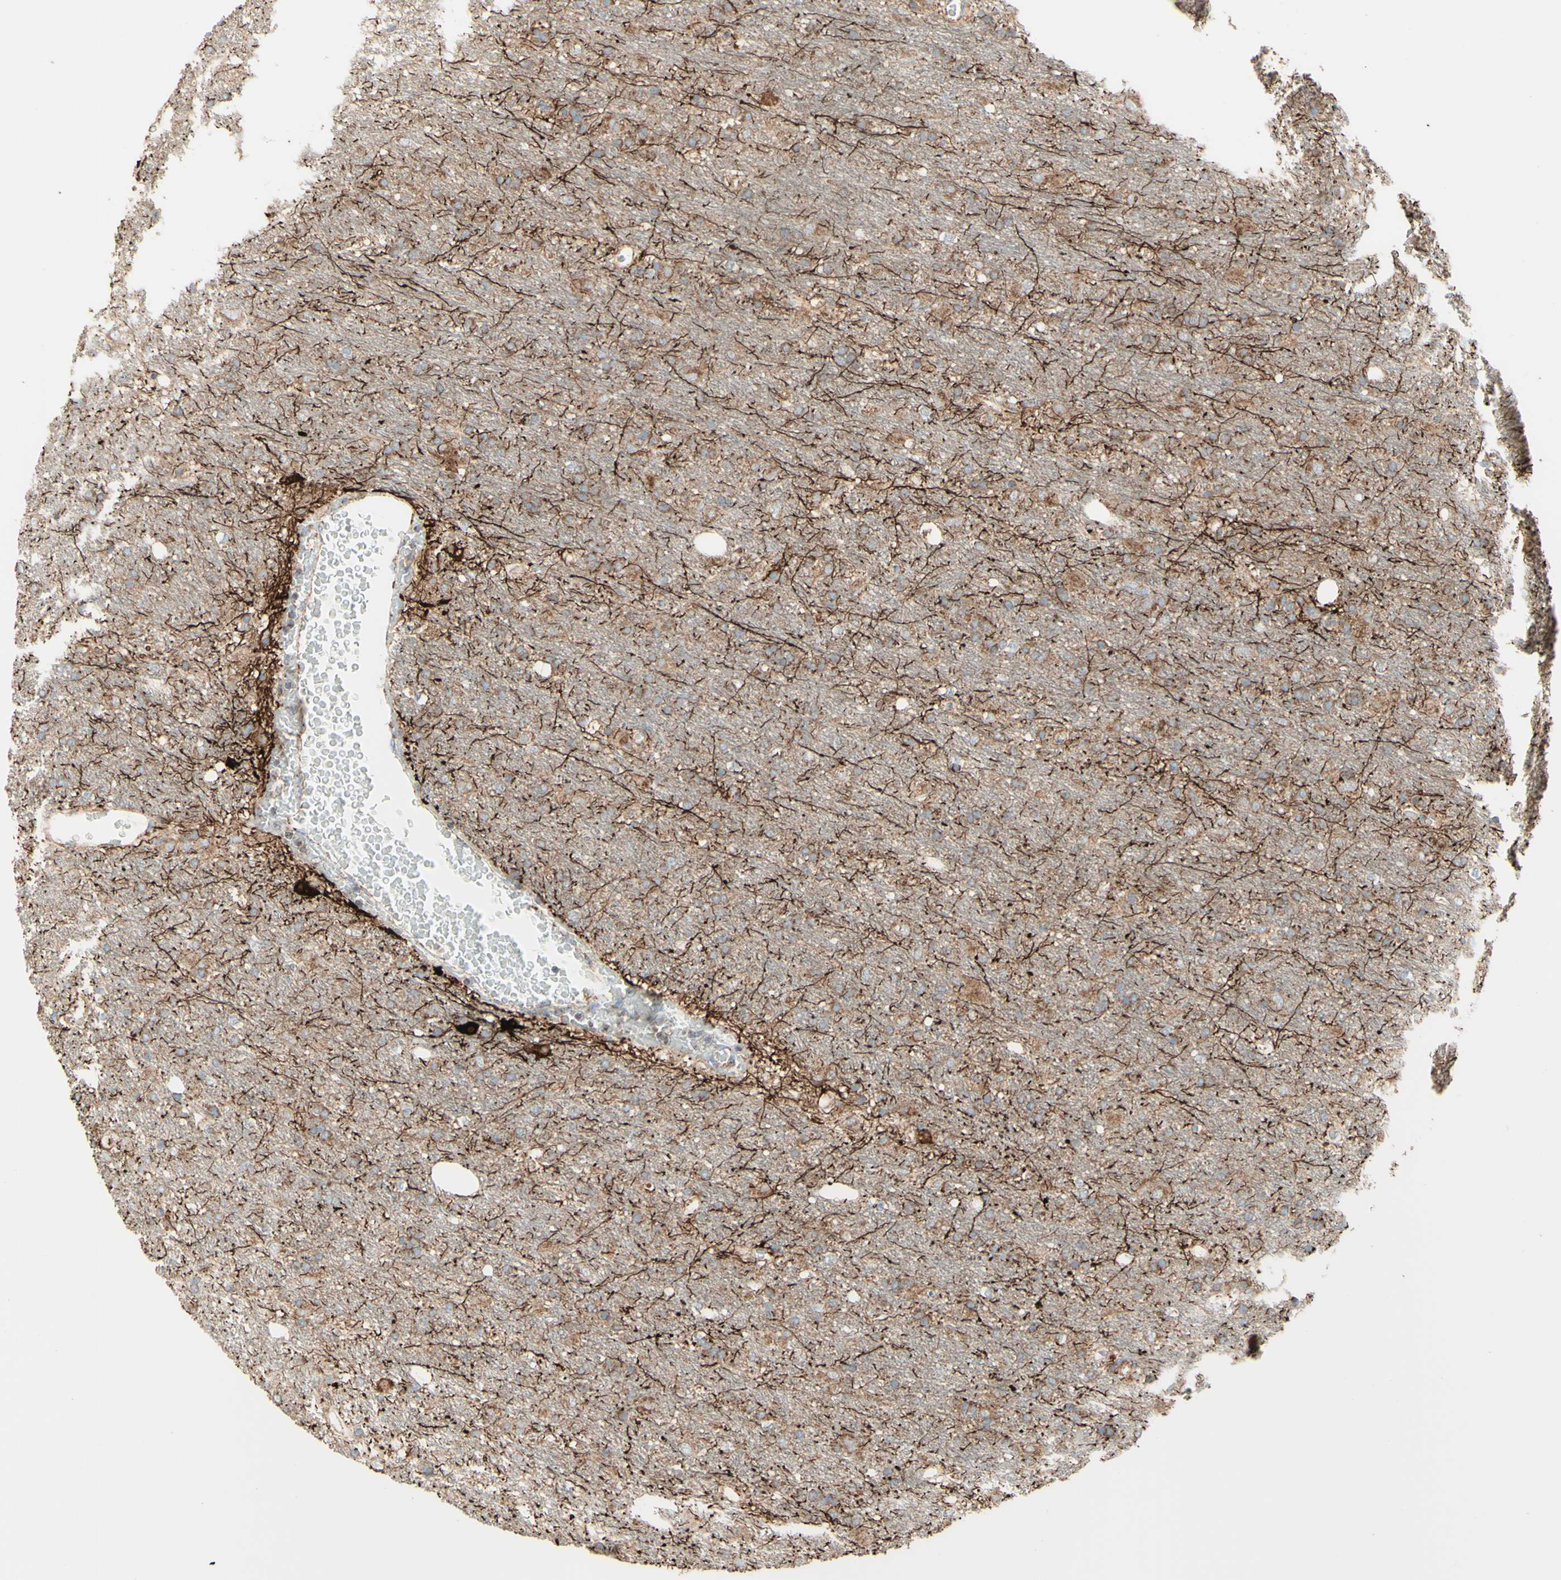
{"staining": {"intensity": "moderate", "quantity": "25%-75%", "location": "cytoplasmic/membranous"}, "tissue": "glioma", "cell_type": "Tumor cells", "image_type": "cancer", "snomed": [{"axis": "morphology", "description": "Glioma, malignant, Low grade"}, {"axis": "topography", "description": "Brain"}], "caption": "A high-resolution histopathology image shows IHC staining of malignant low-grade glioma, which shows moderate cytoplasmic/membranous staining in approximately 25%-75% of tumor cells. The protein is stained brown, and the nuclei are stained in blue (DAB IHC with brightfield microscopy, high magnification).", "gene": "ARMC10", "patient": {"sex": "male", "age": 77}}